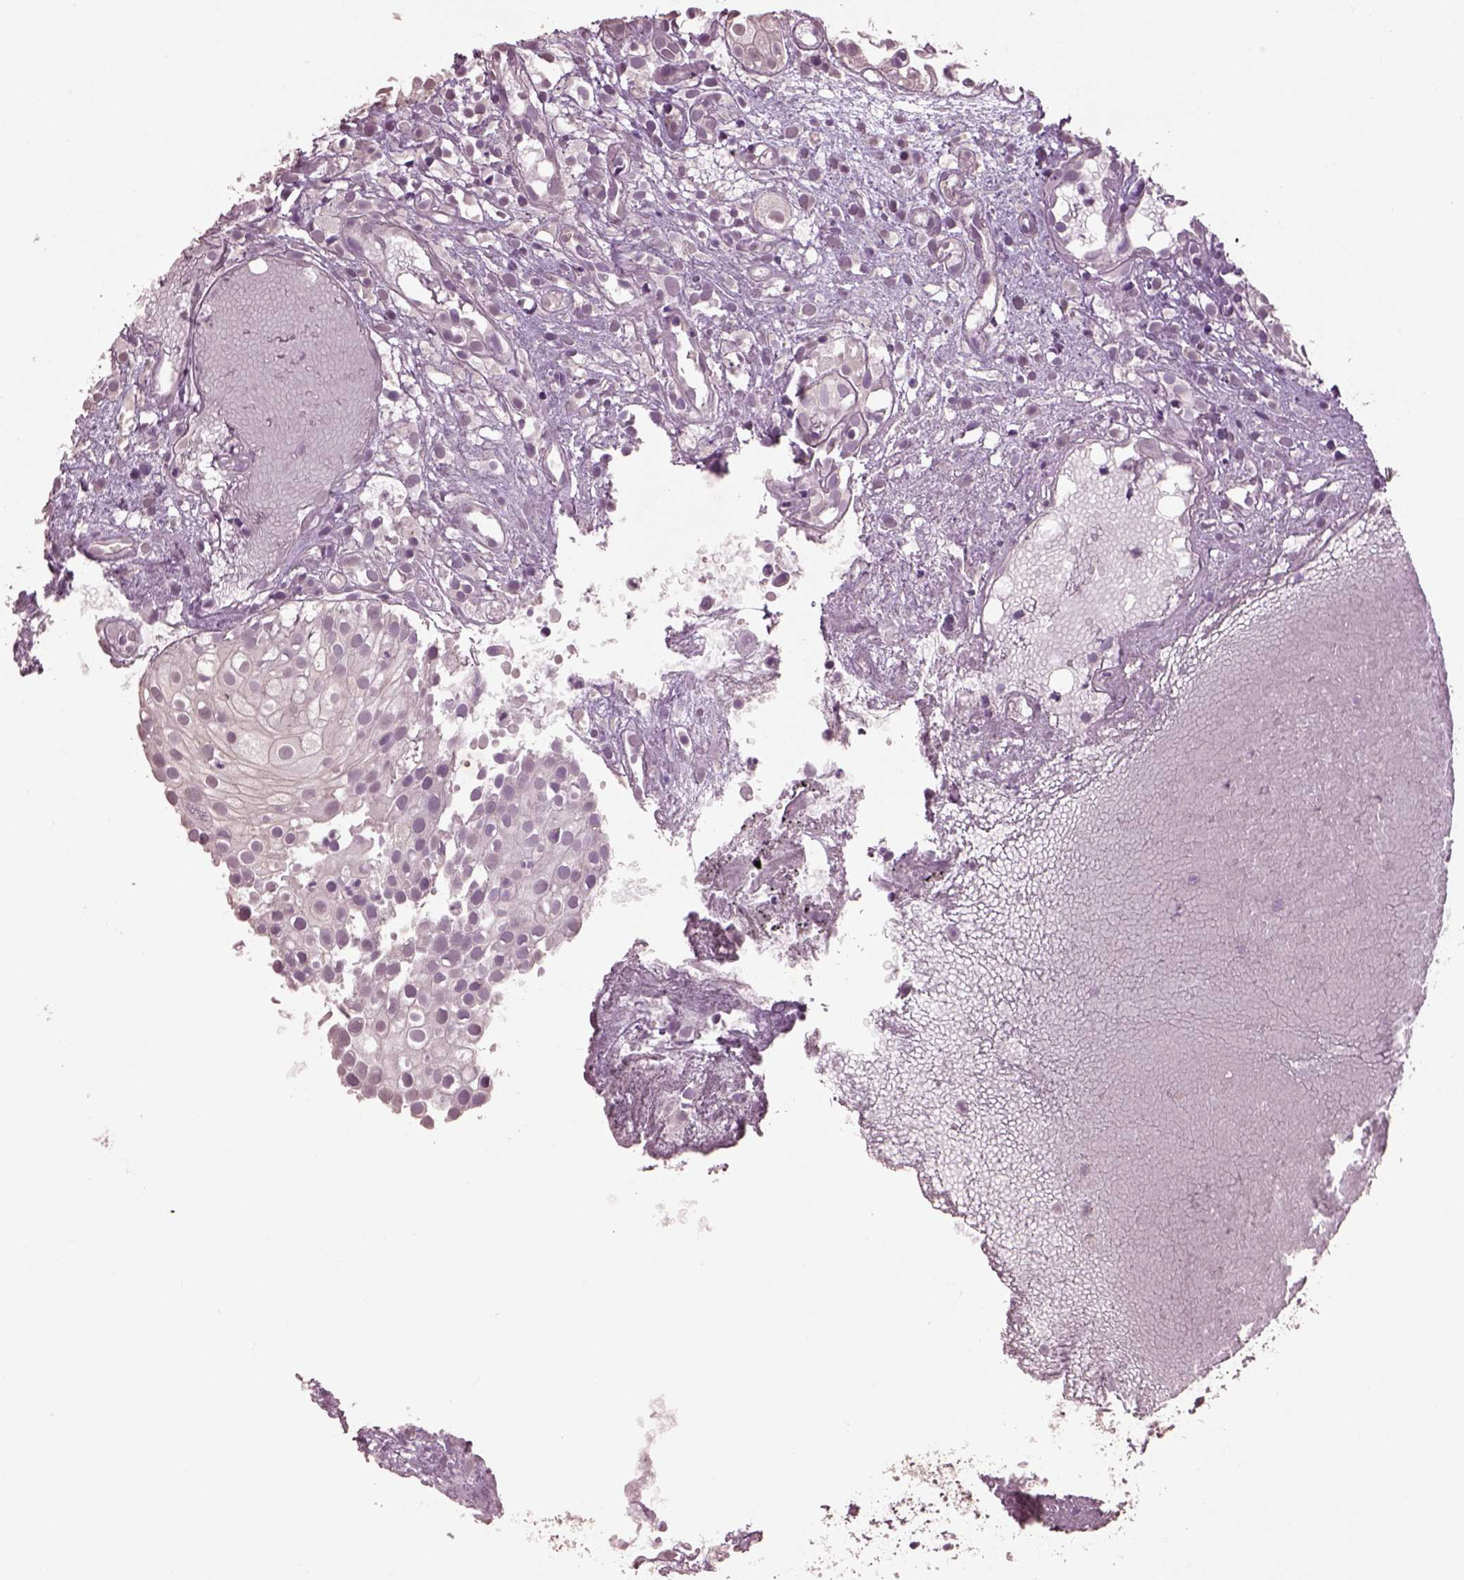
{"staining": {"intensity": "negative", "quantity": "none", "location": "none"}, "tissue": "prostate cancer", "cell_type": "Tumor cells", "image_type": "cancer", "snomed": [{"axis": "morphology", "description": "Adenocarcinoma, High grade"}, {"axis": "topography", "description": "Prostate"}], "caption": "Immunohistochemistry (IHC) histopathology image of neoplastic tissue: human prostate cancer (adenocarcinoma (high-grade)) stained with DAB (3,3'-diaminobenzidine) demonstrates no significant protein positivity in tumor cells.", "gene": "KCNIP3", "patient": {"sex": "male", "age": 79}}